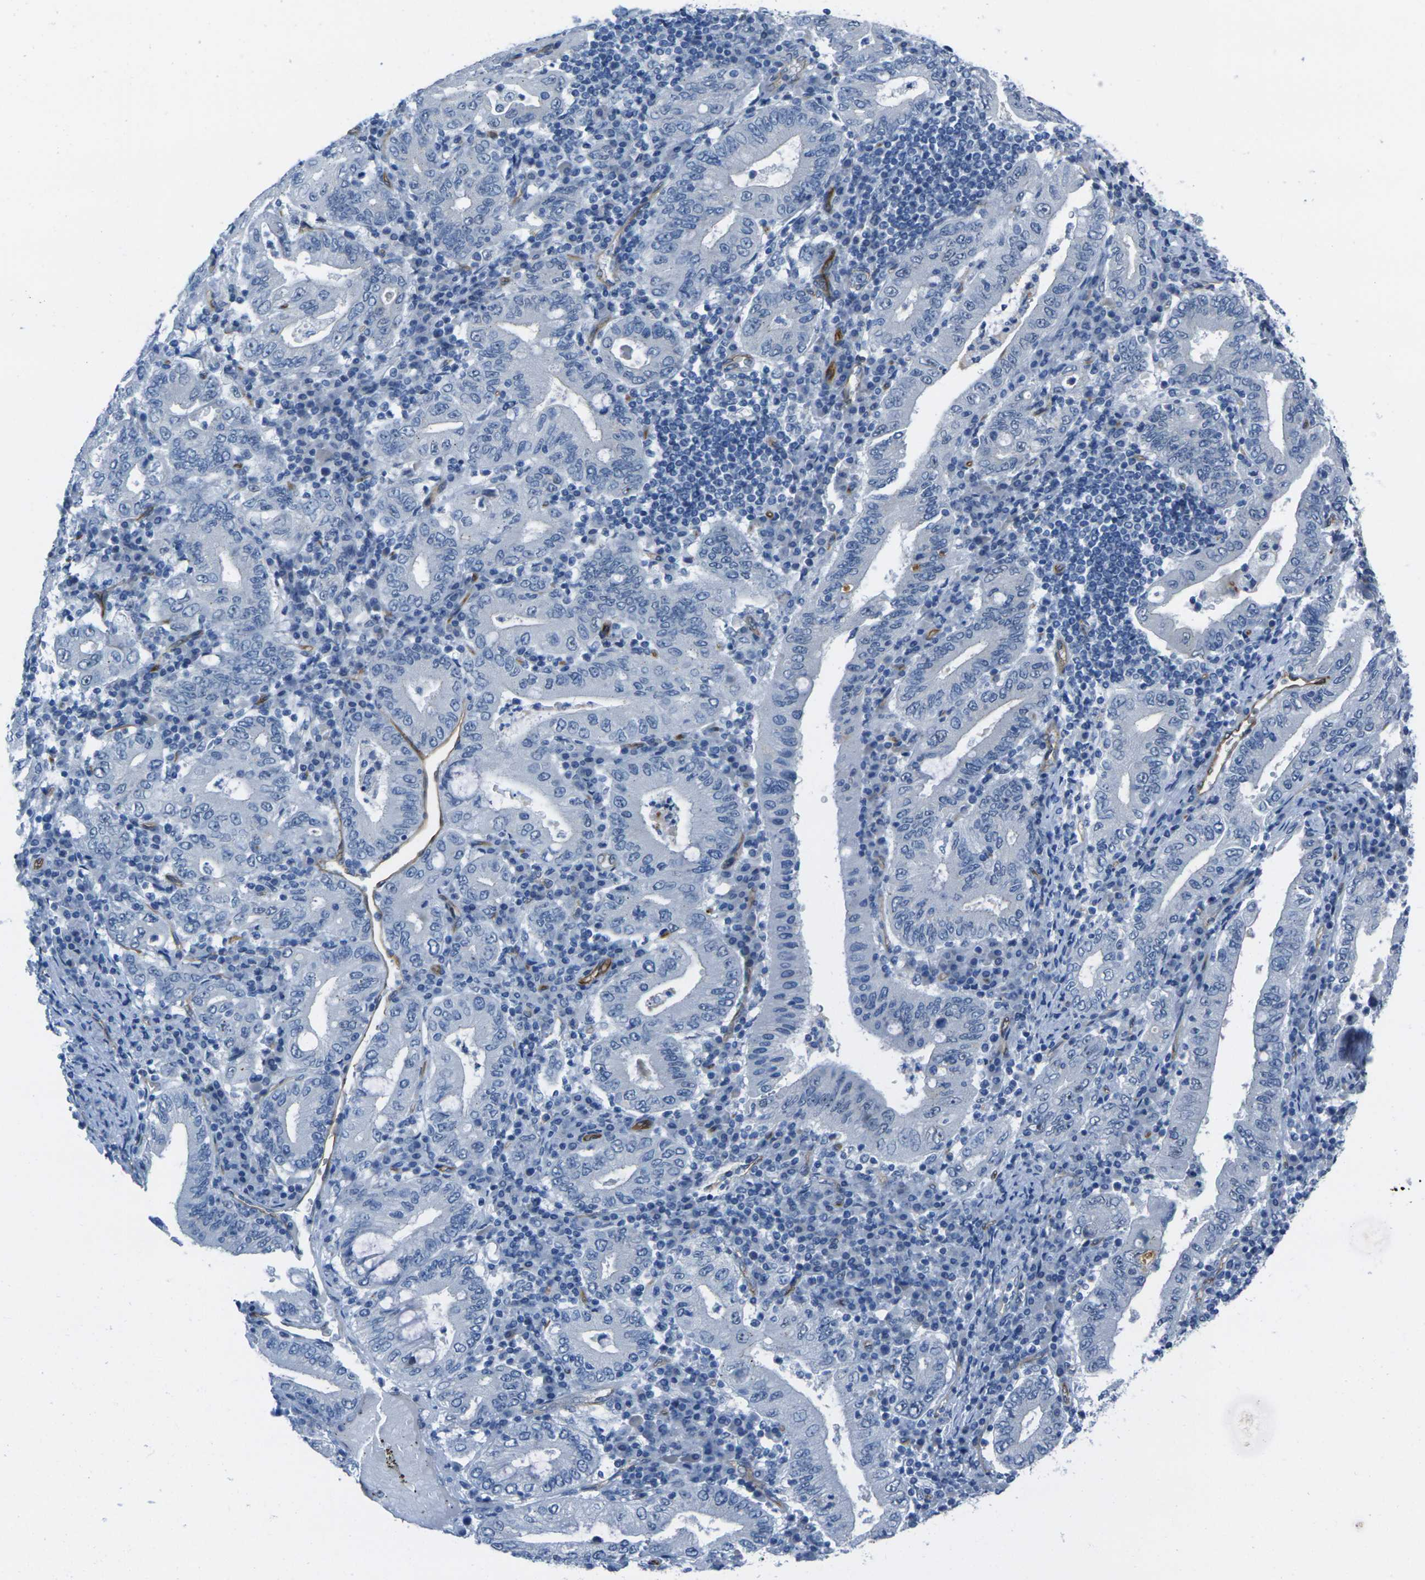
{"staining": {"intensity": "negative", "quantity": "none", "location": "none"}, "tissue": "stomach cancer", "cell_type": "Tumor cells", "image_type": "cancer", "snomed": [{"axis": "morphology", "description": "Normal tissue, NOS"}, {"axis": "morphology", "description": "Adenocarcinoma, NOS"}, {"axis": "topography", "description": "Esophagus"}, {"axis": "topography", "description": "Stomach, upper"}, {"axis": "topography", "description": "Peripheral nerve tissue"}], "caption": "An immunohistochemistry image of stomach adenocarcinoma is shown. There is no staining in tumor cells of stomach adenocarcinoma.", "gene": "HSPA12B", "patient": {"sex": "male", "age": 62}}